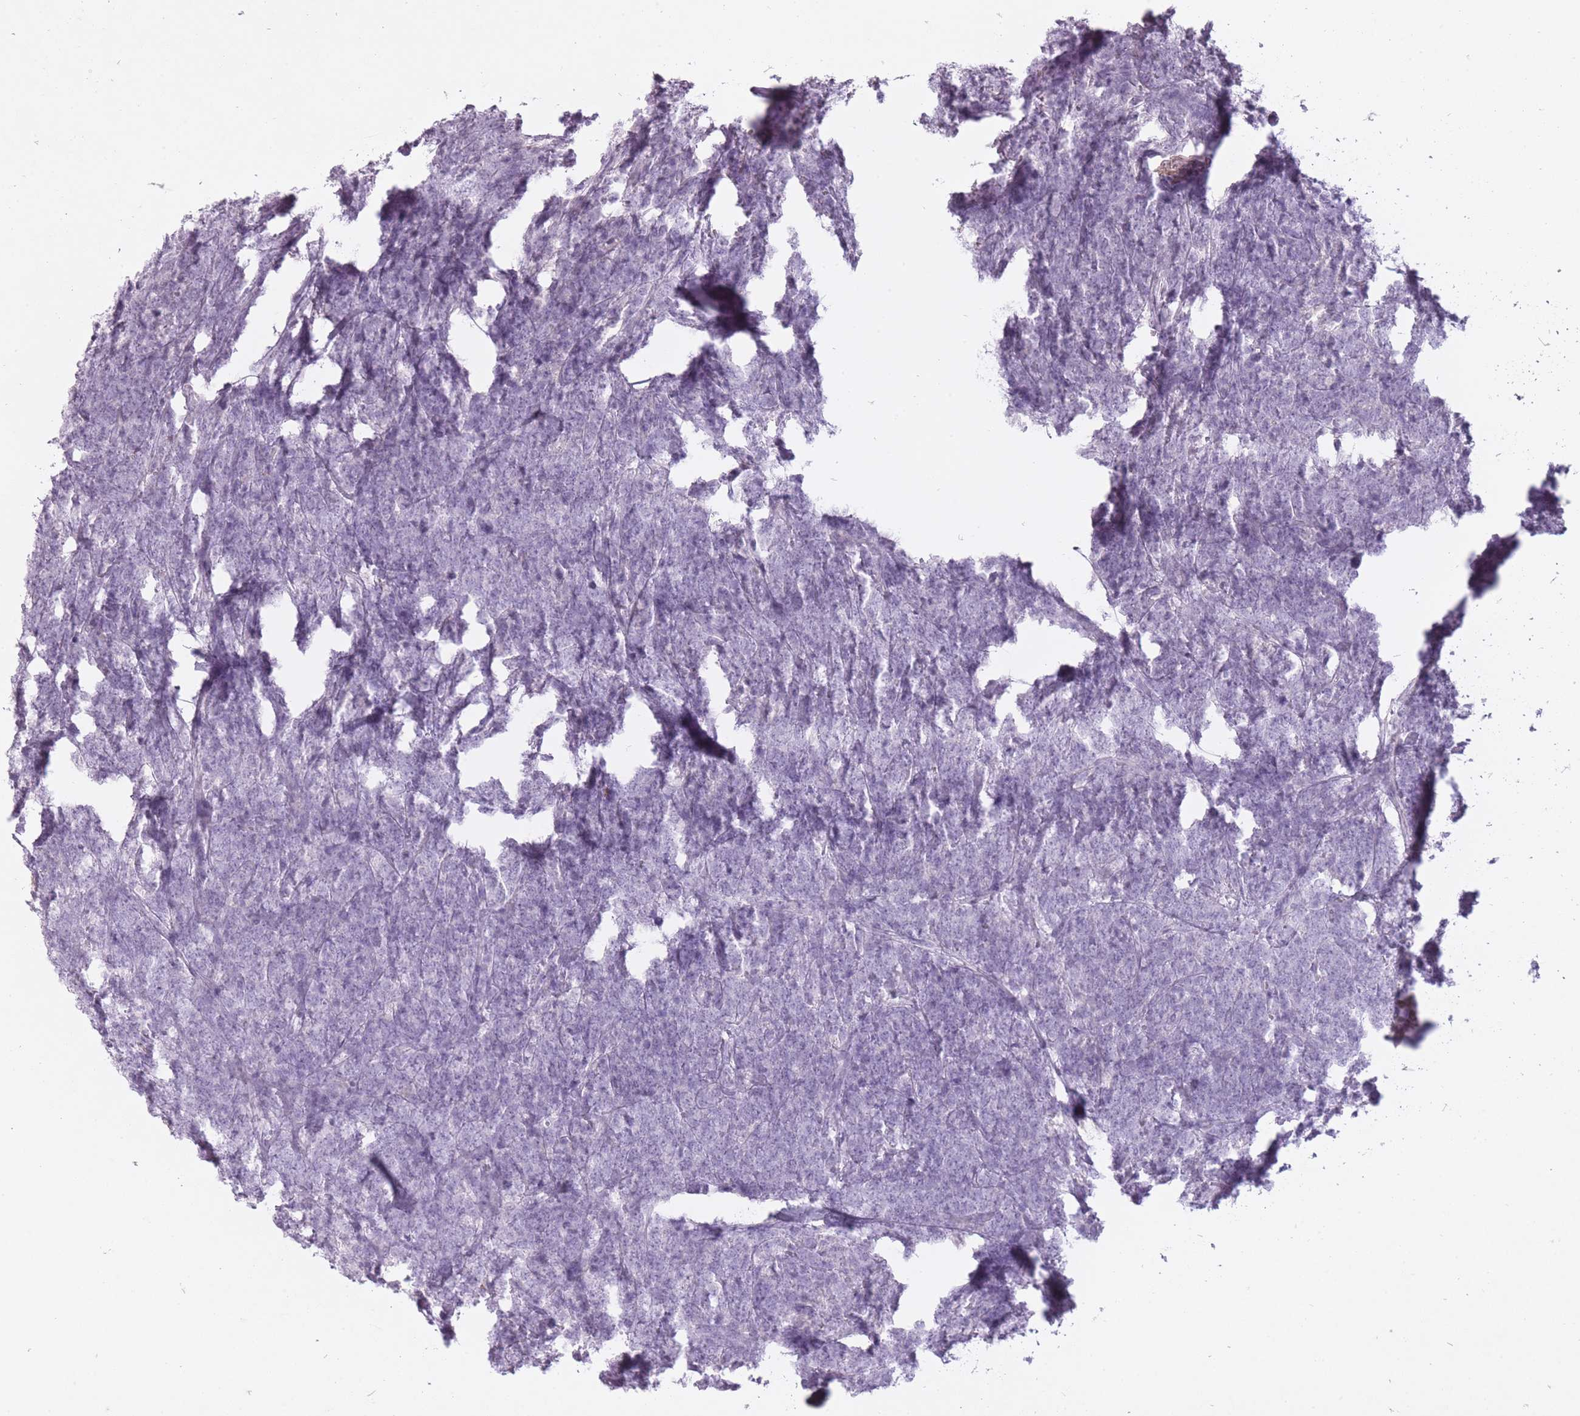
{"staining": {"intensity": "negative", "quantity": "none", "location": "none"}, "tissue": "lymphoma", "cell_type": "Tumor cells", "image_type": "cancer", "snomed": [{"axis": "morphology", "description": "Malignant lymphoma, non-Hodgkin's type, High grade"}, {"axis": "topography", "description": "Small intestine"}], "caption": "A micrograph of lymphoma stained for a protein displays no brown staining in tumor cells.", "gene": "RFX4", "patient": {"sex": "male", "age": 8}}